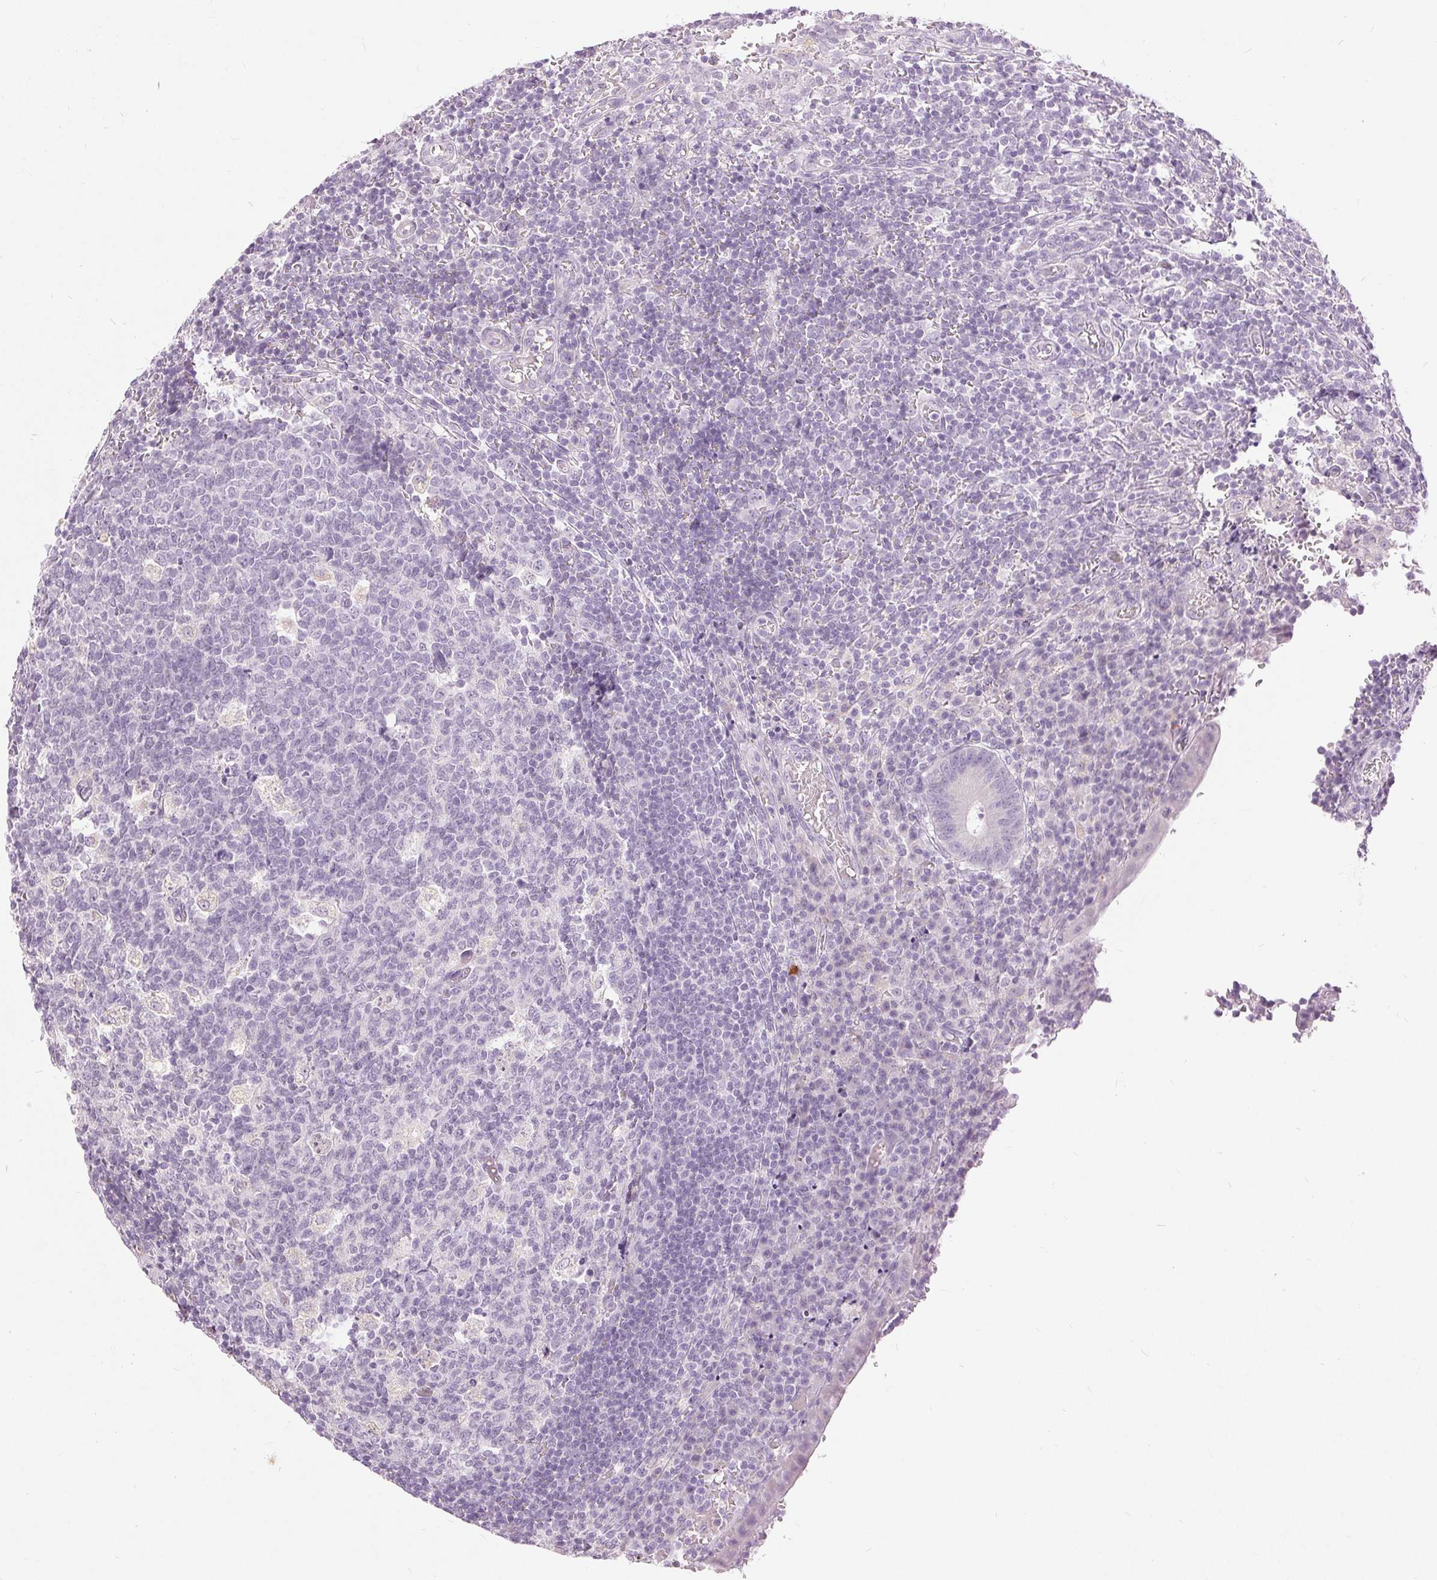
{"staining": {"intensity": "negative", "quantity": "none", "location": "none"}, "tissue": "appendix", "cell_type": "Glandular cells", "image_type": "normal", "snomed": [{"axis": "morphology", "description": "Normal tissue, NOS"}, {"axis": "topography", "description": "Appendix"}], "caption": "Histopathology image shows no protein expression in glandular cells of normal appendix.", "gene": "DSG3", "patient": {"sex": "male", "age": 18}}